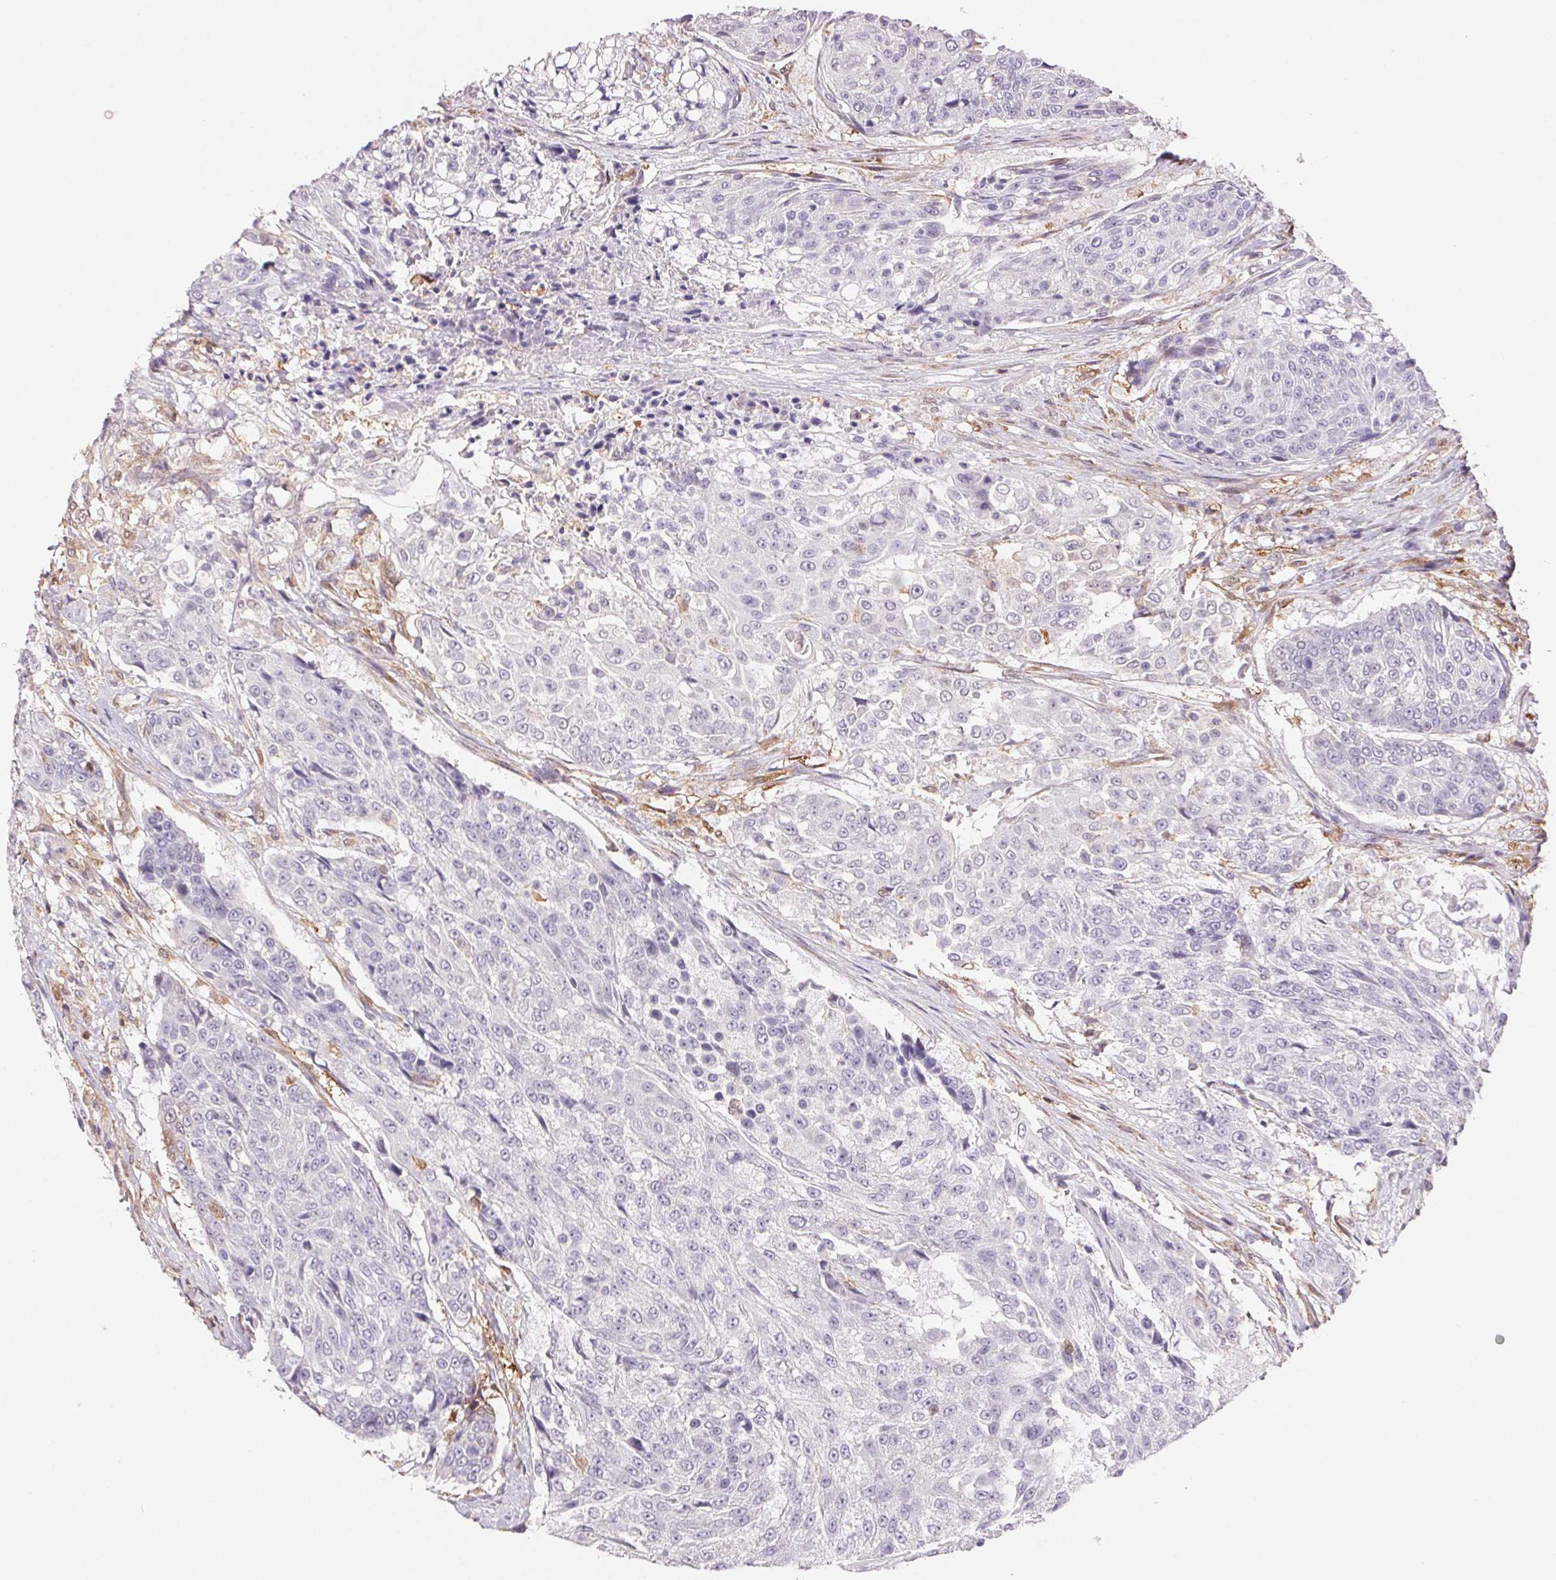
{"staining": {"intensity": "negative", "quantity": "none", "location": "none"}, "tissue": "urothelial cancer", "cell_type": "Tumor cells", "image_type": "cancer", "snomed": [{"axis": "morphology", "description": "Urothelial carcinoma, High grade"}, {"axis": "topography", "description": "Urinary bladder"}], "caption": "High power microscopy image of an immunohistochemistry (IHC) image of urothelial cancer, revealing no significant expression in tumor cells. (Immunohistochemistry (ihc), brightfield microscopy, high magnification).", "gene": "GBP1", "patient": {"sex": "female", "age": 63}}